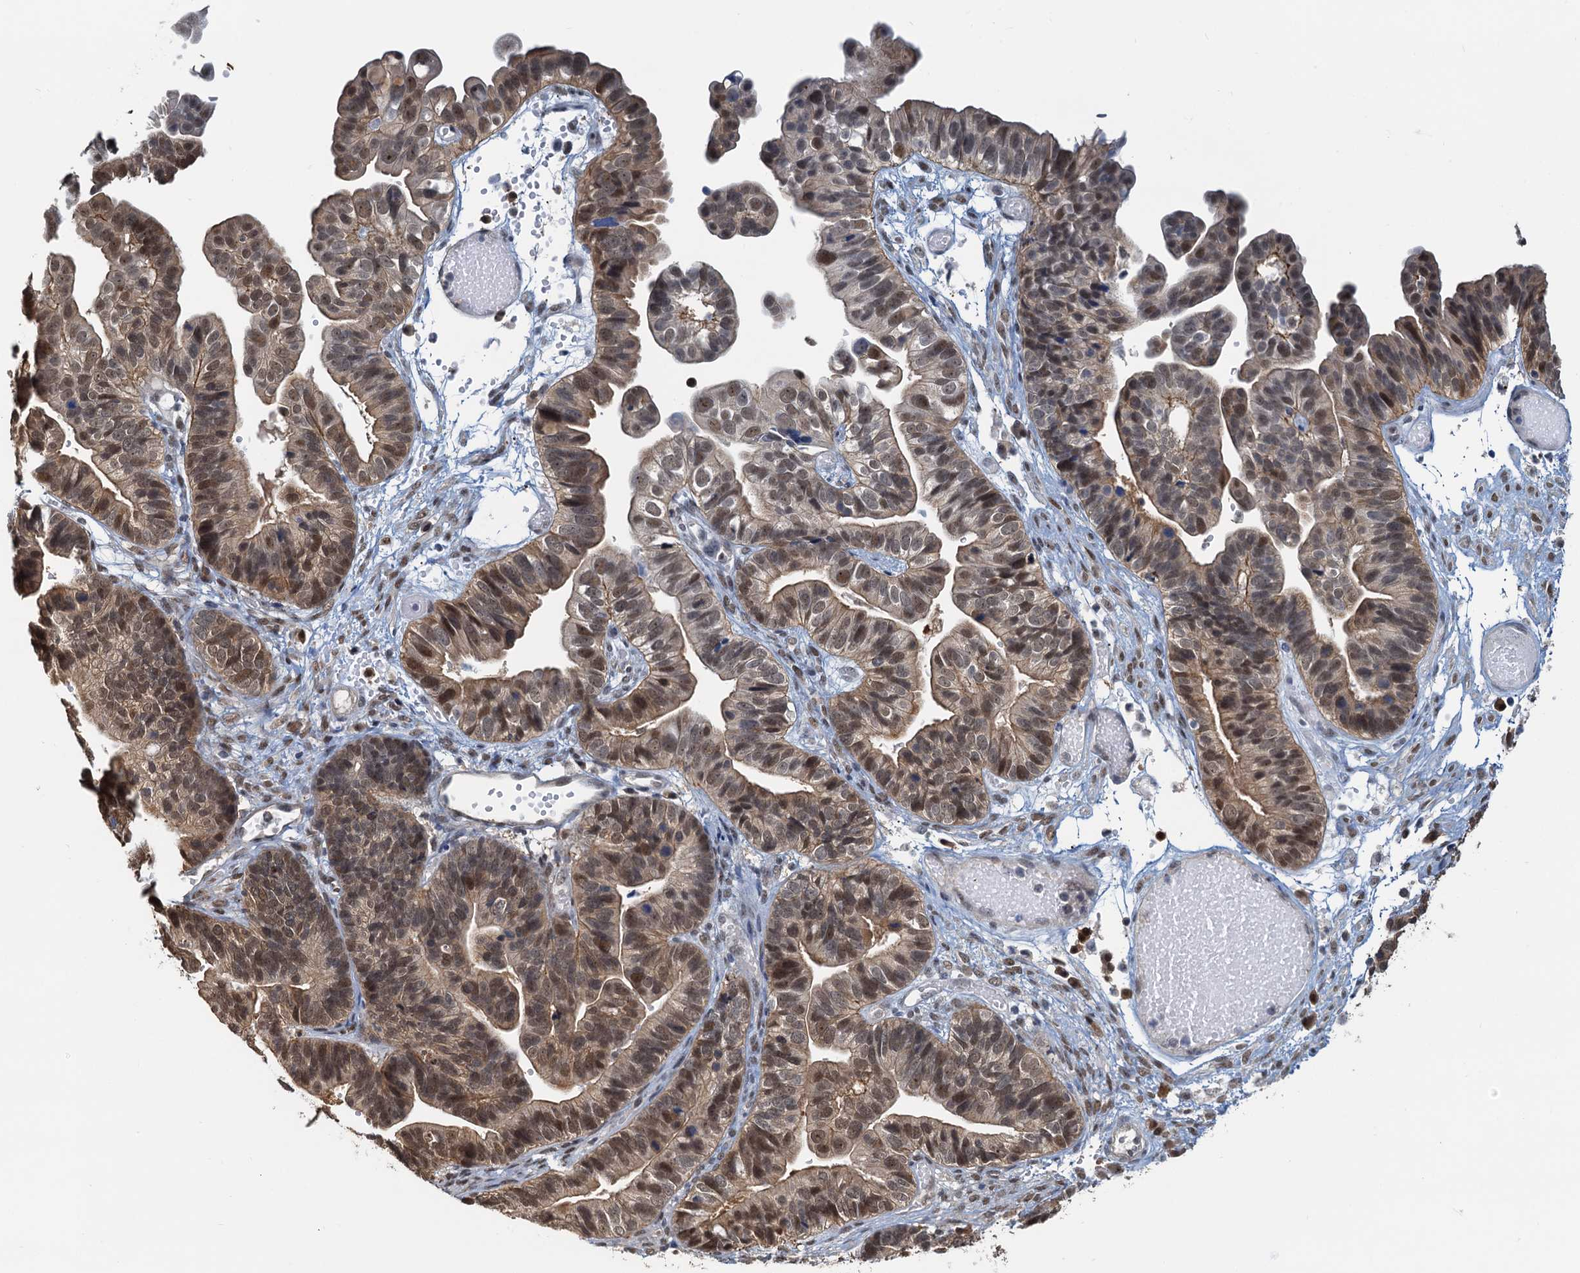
{"staining": {"intensity": "moderate", "quantity": ">75%", "location": "cytoplasmic/membranous,nuclear"}, "tissue": "ovarian cancer", "cell_type": "Tumor cells", "image_type": "cancer", "snomed": [{"axis": "morphology", "description": "Cystadenocarcinoma, serous, NOS"}, {"axis": "topography", "description": "Ovary"}], "caption": "A micrograph of human ovarian cancer stained for a protein displays moderate cytoplasmic/membranous and nuclear brown staining in tumor cells.", "gene": "SPINDOC", "patient": {"sex": "female", "age": 56}}